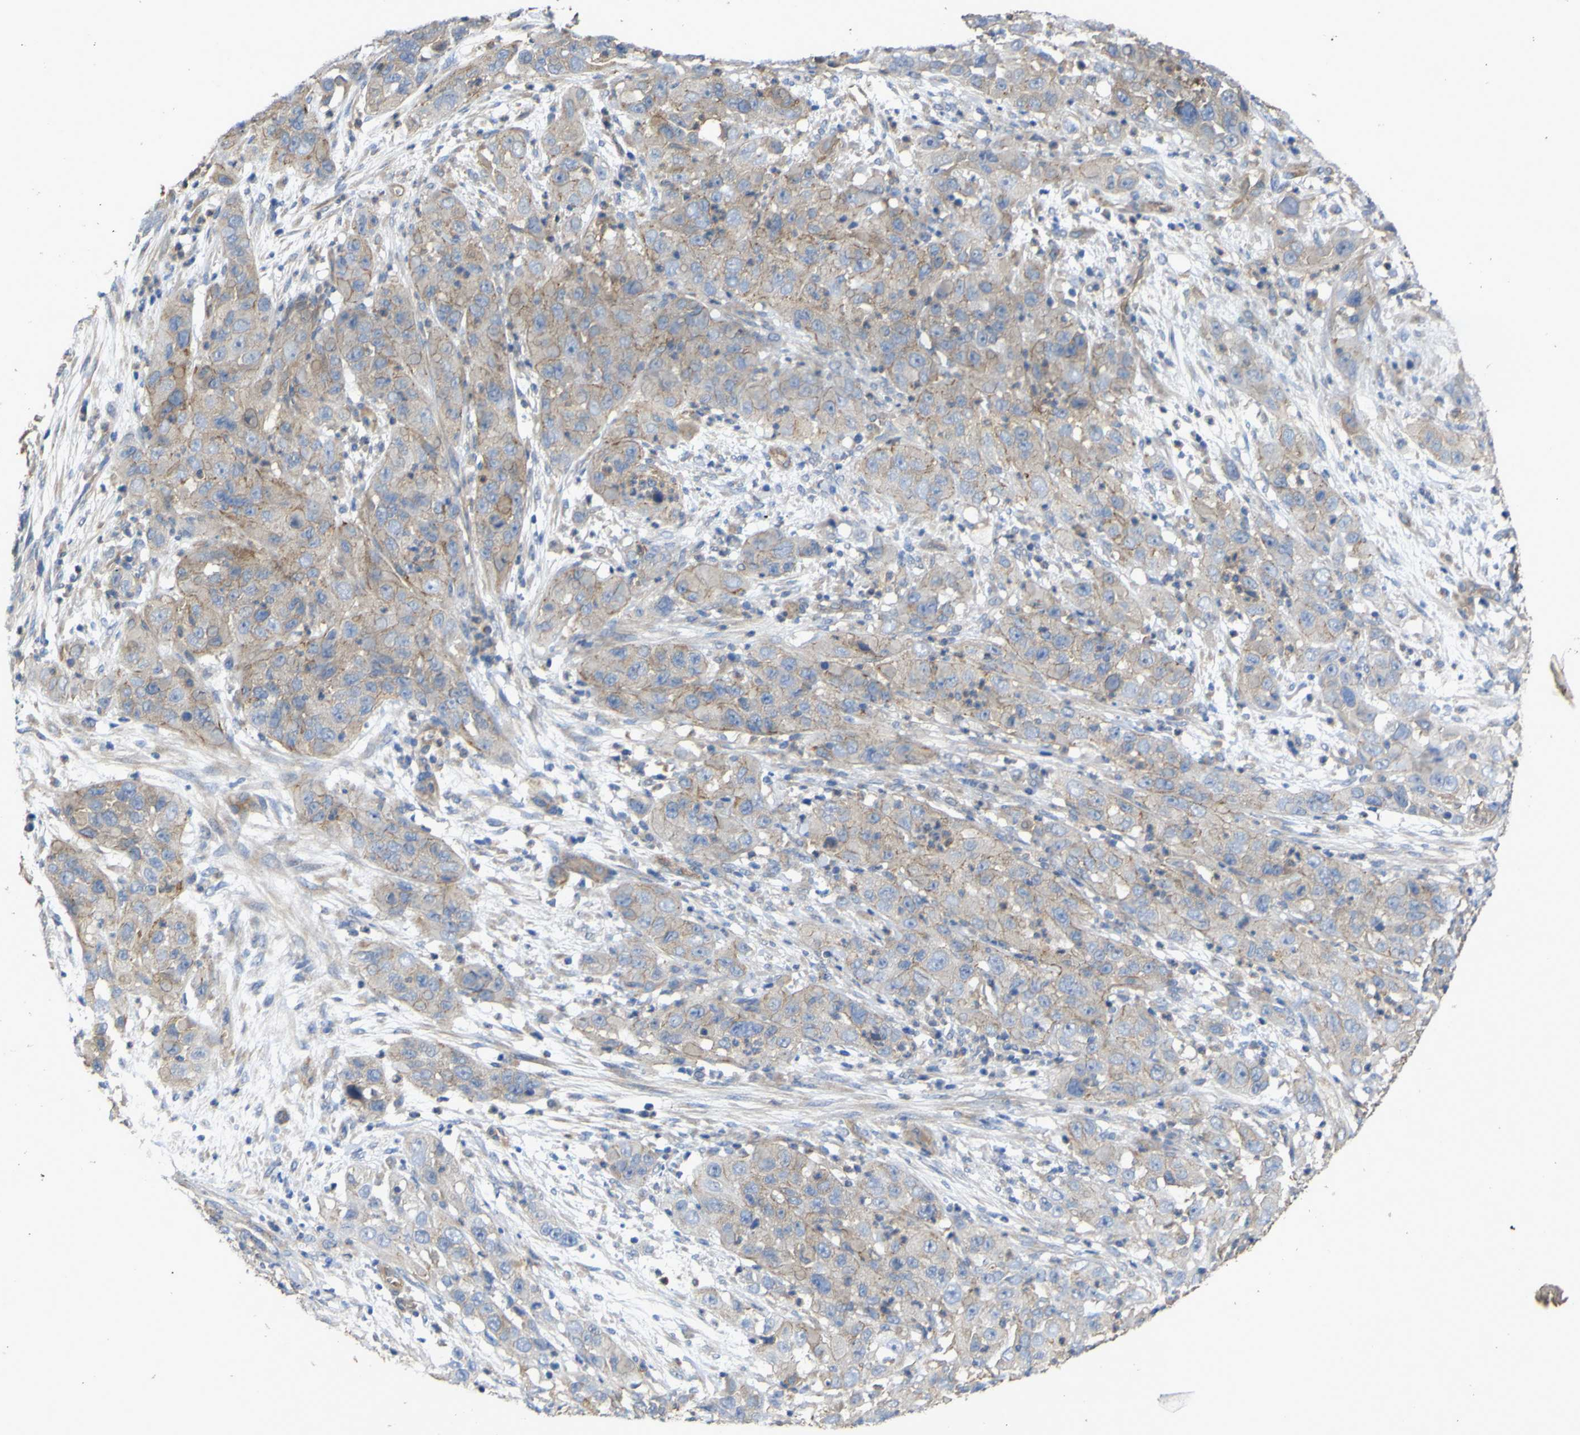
{"staining": {"intensity": "weak", "quantity": ">75%", "location": "cytoplasmic/membranous"}, "tissue": "cervical cancer", "cell_type": "Tumor cells", "image_type": "cancer", "snomed": [{"axis": "morphology", "description": "Squamous cell carcinoma, NOS"}, {"axis": "topography", "description": "Cervix"}], "caption": "IHC (DAB) staining of cervical squamous cell carcinoma demonstrates weak cytoplasmic/membranous protein positivity in approximately >75% of tumor cells. (brown staining indicates protein expression, while blue staining denotes nuclei).", "gene": "TNFSF15", "patient": {"sex": "female", "age": 32}}